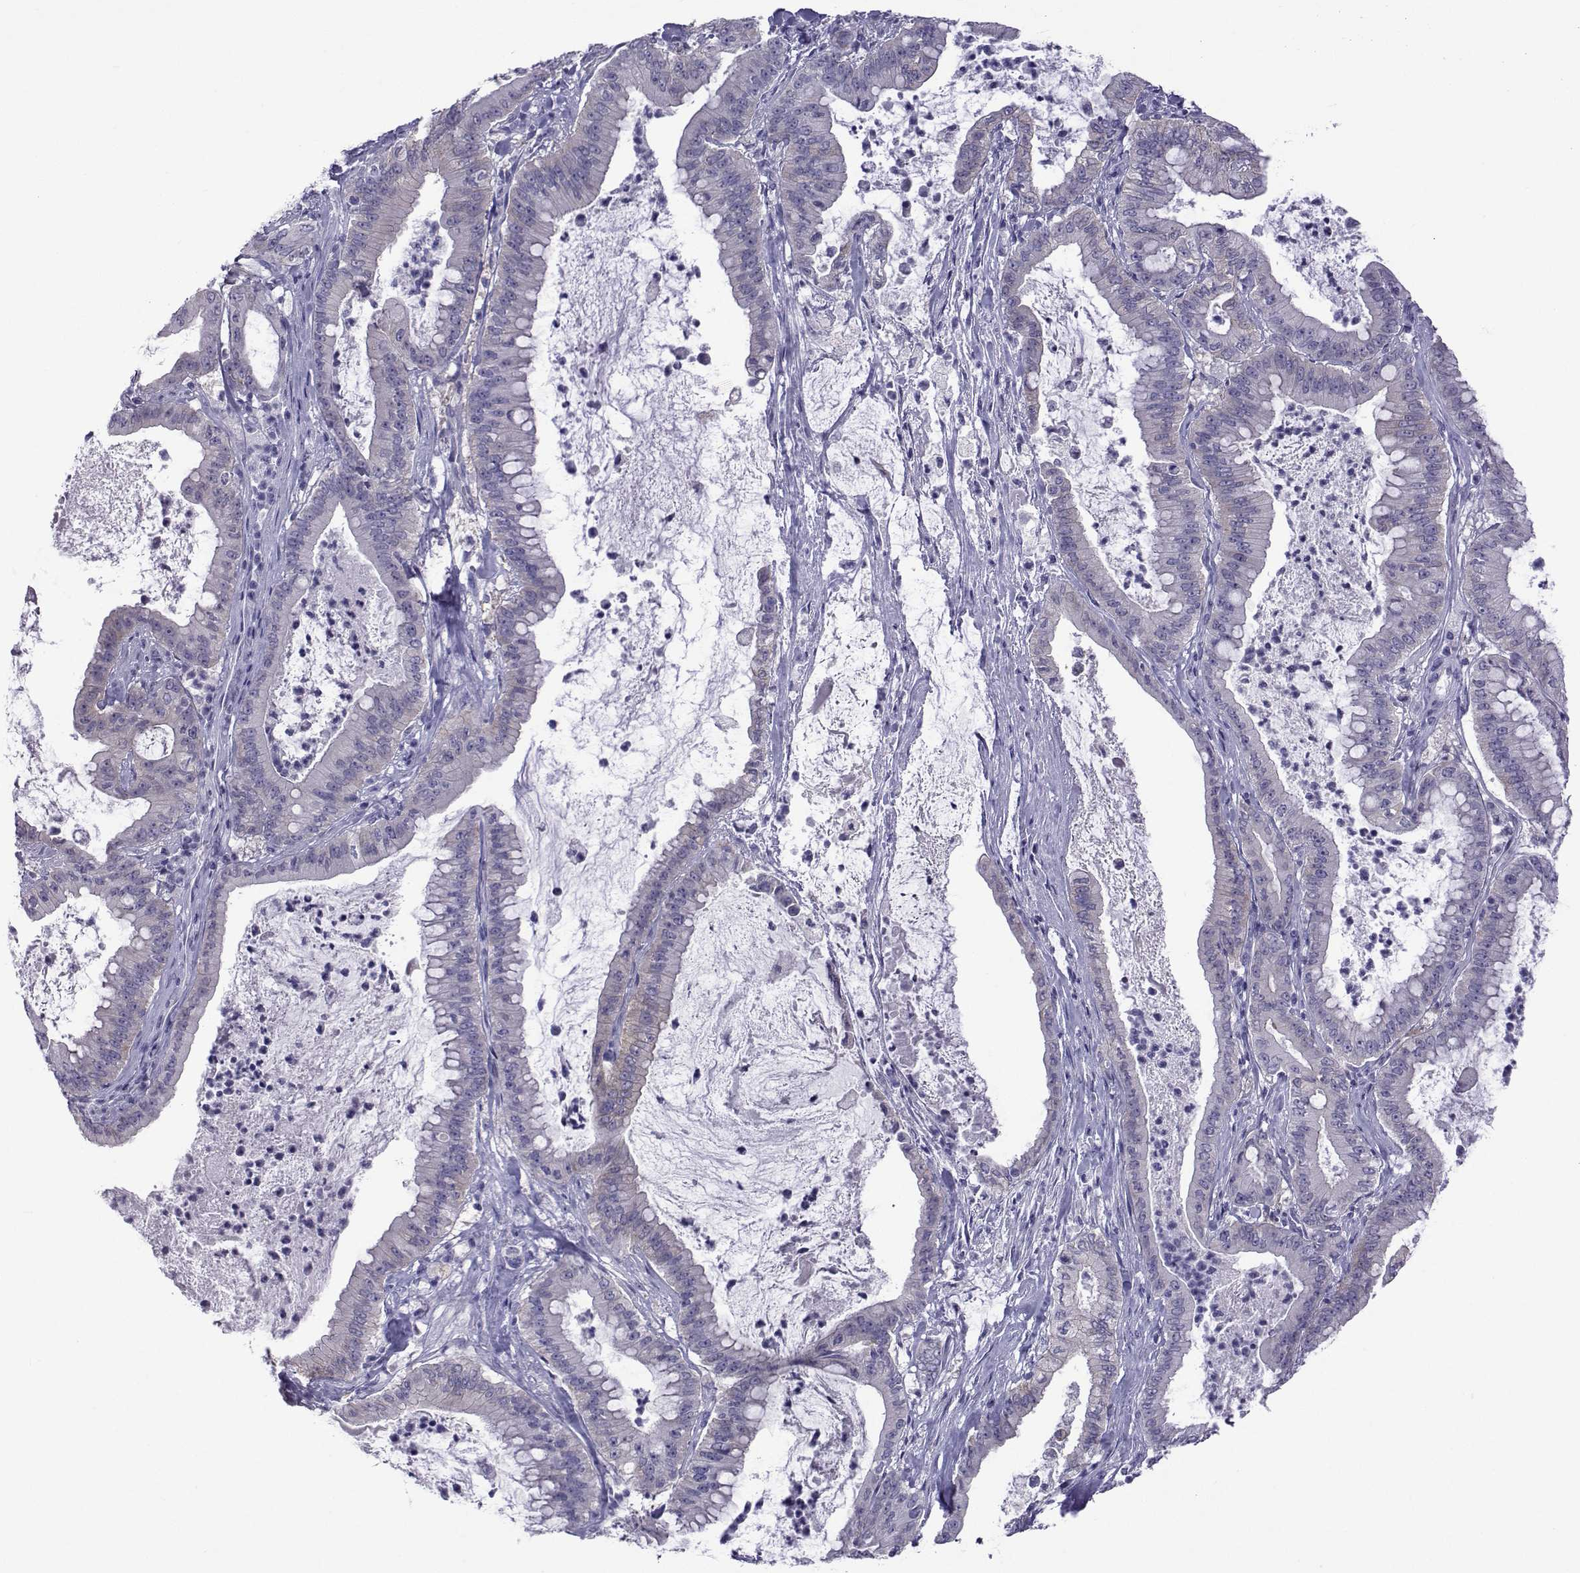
{"staining": {"intensity": "moderate", "quantity": "25%-75%", "location": "cytoplasmic/membranous"}, "tissue": "pancreatic cancer", "cell_type": "Tumor cells", "image_type": "cancer", "snomed": [{"axis": "morphology", "description": "Adenocarcinoma, NOS"}, {"axis": "topography", "description": "Pancreas"}], "caption": "The immunohistochemical stain shows moderate cytoplasmic/membranous staining in tumor cells of pancreatic adenocarcinoma tissue. The protein of interest is shown in brown color, while the nuclei are stained blue.", "gene": "COL22A1", "patient": {"sex": "male", "age": 71}}